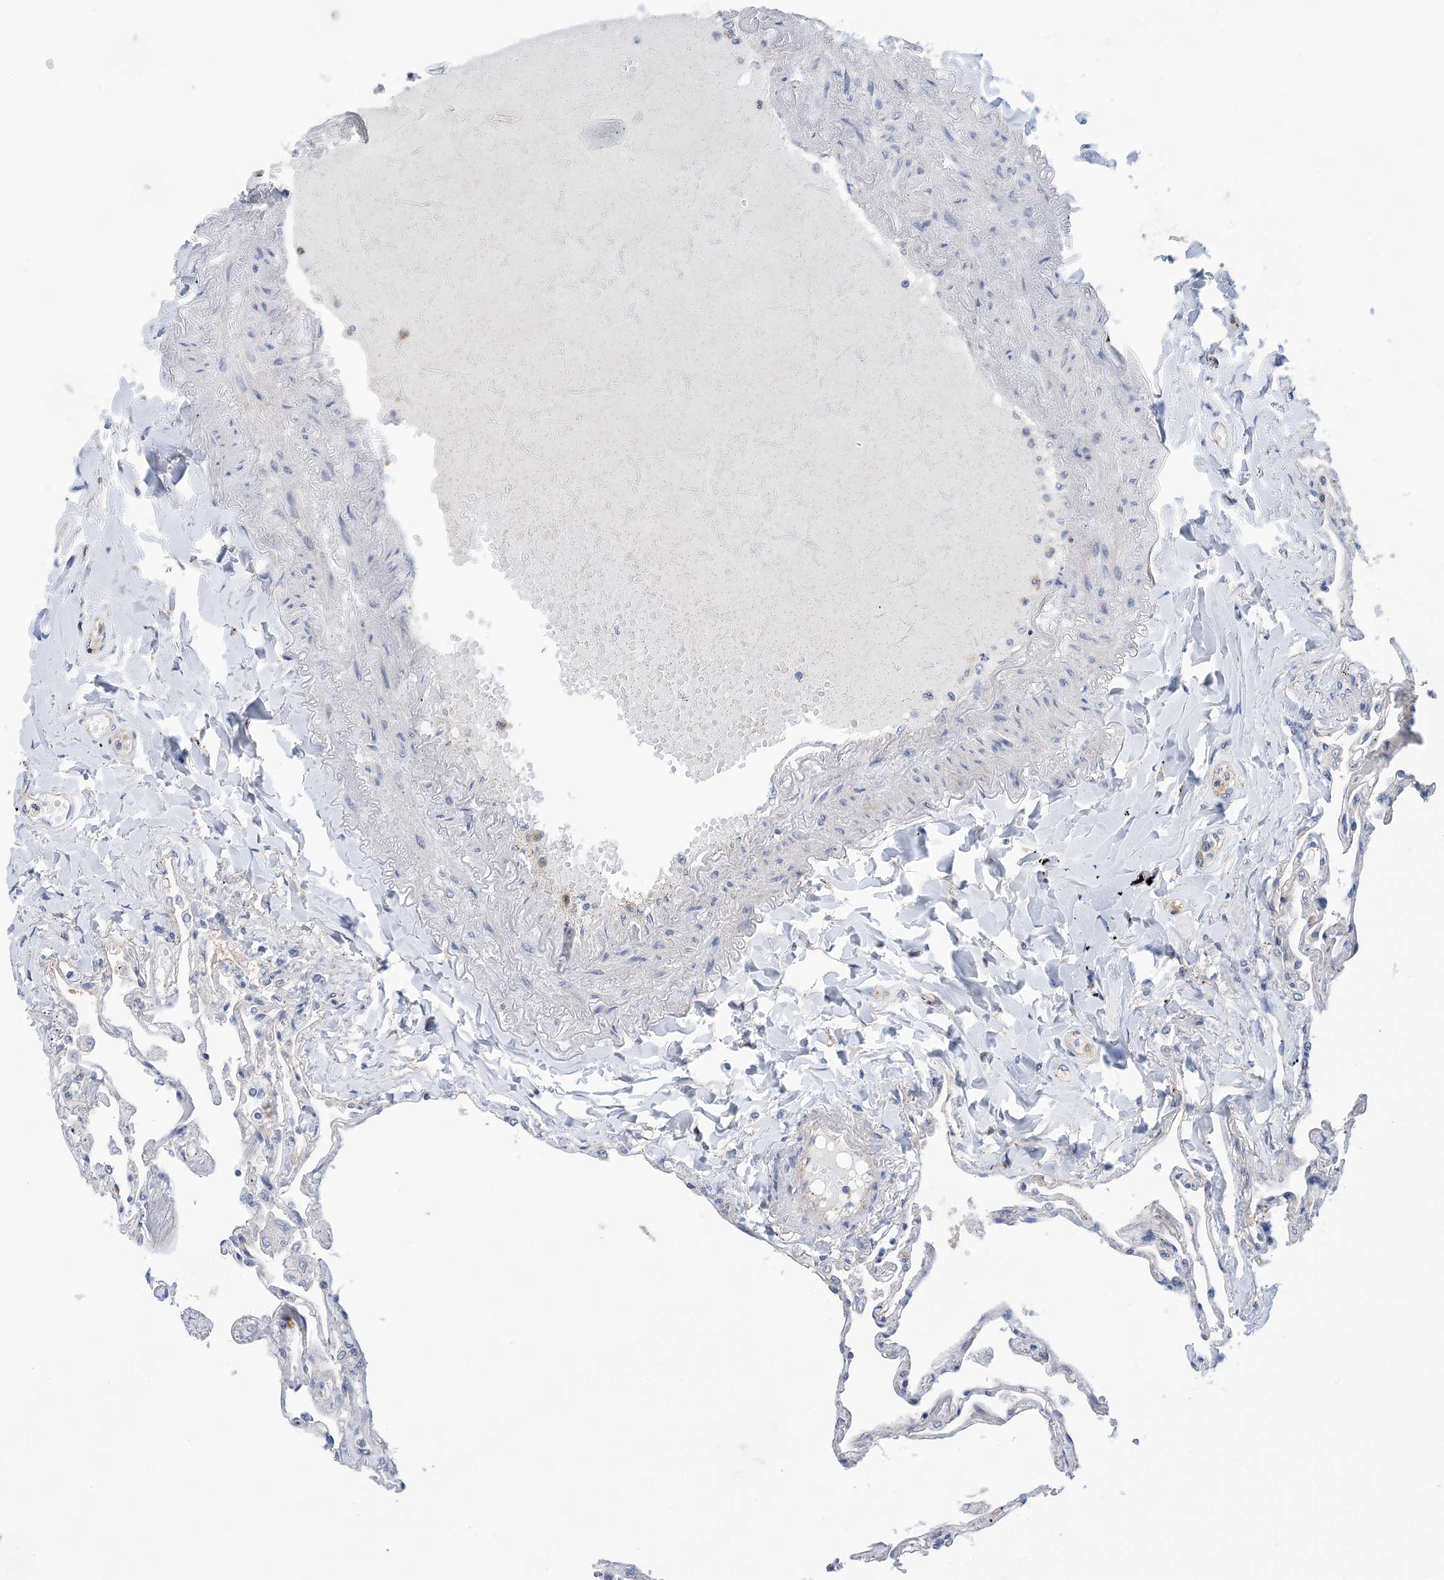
{"staining": {"intensity": "negative", "quantity": "none", "location": "none"}, "tissue": "lung", "cell_type": "Alveolar cells", "image_type": "normal", "snomed": [{"axis": "morphology", "description": "Normal tissue, NOS"}, {"axis": "topography", "description": "Lung"}], "caption": "Immunohistochemical staining of unremarkable human lung exhibits no significant expression in alveolar cells.", "gene": "EHBP1", "patient": {"sex": "female", "age": 67}}